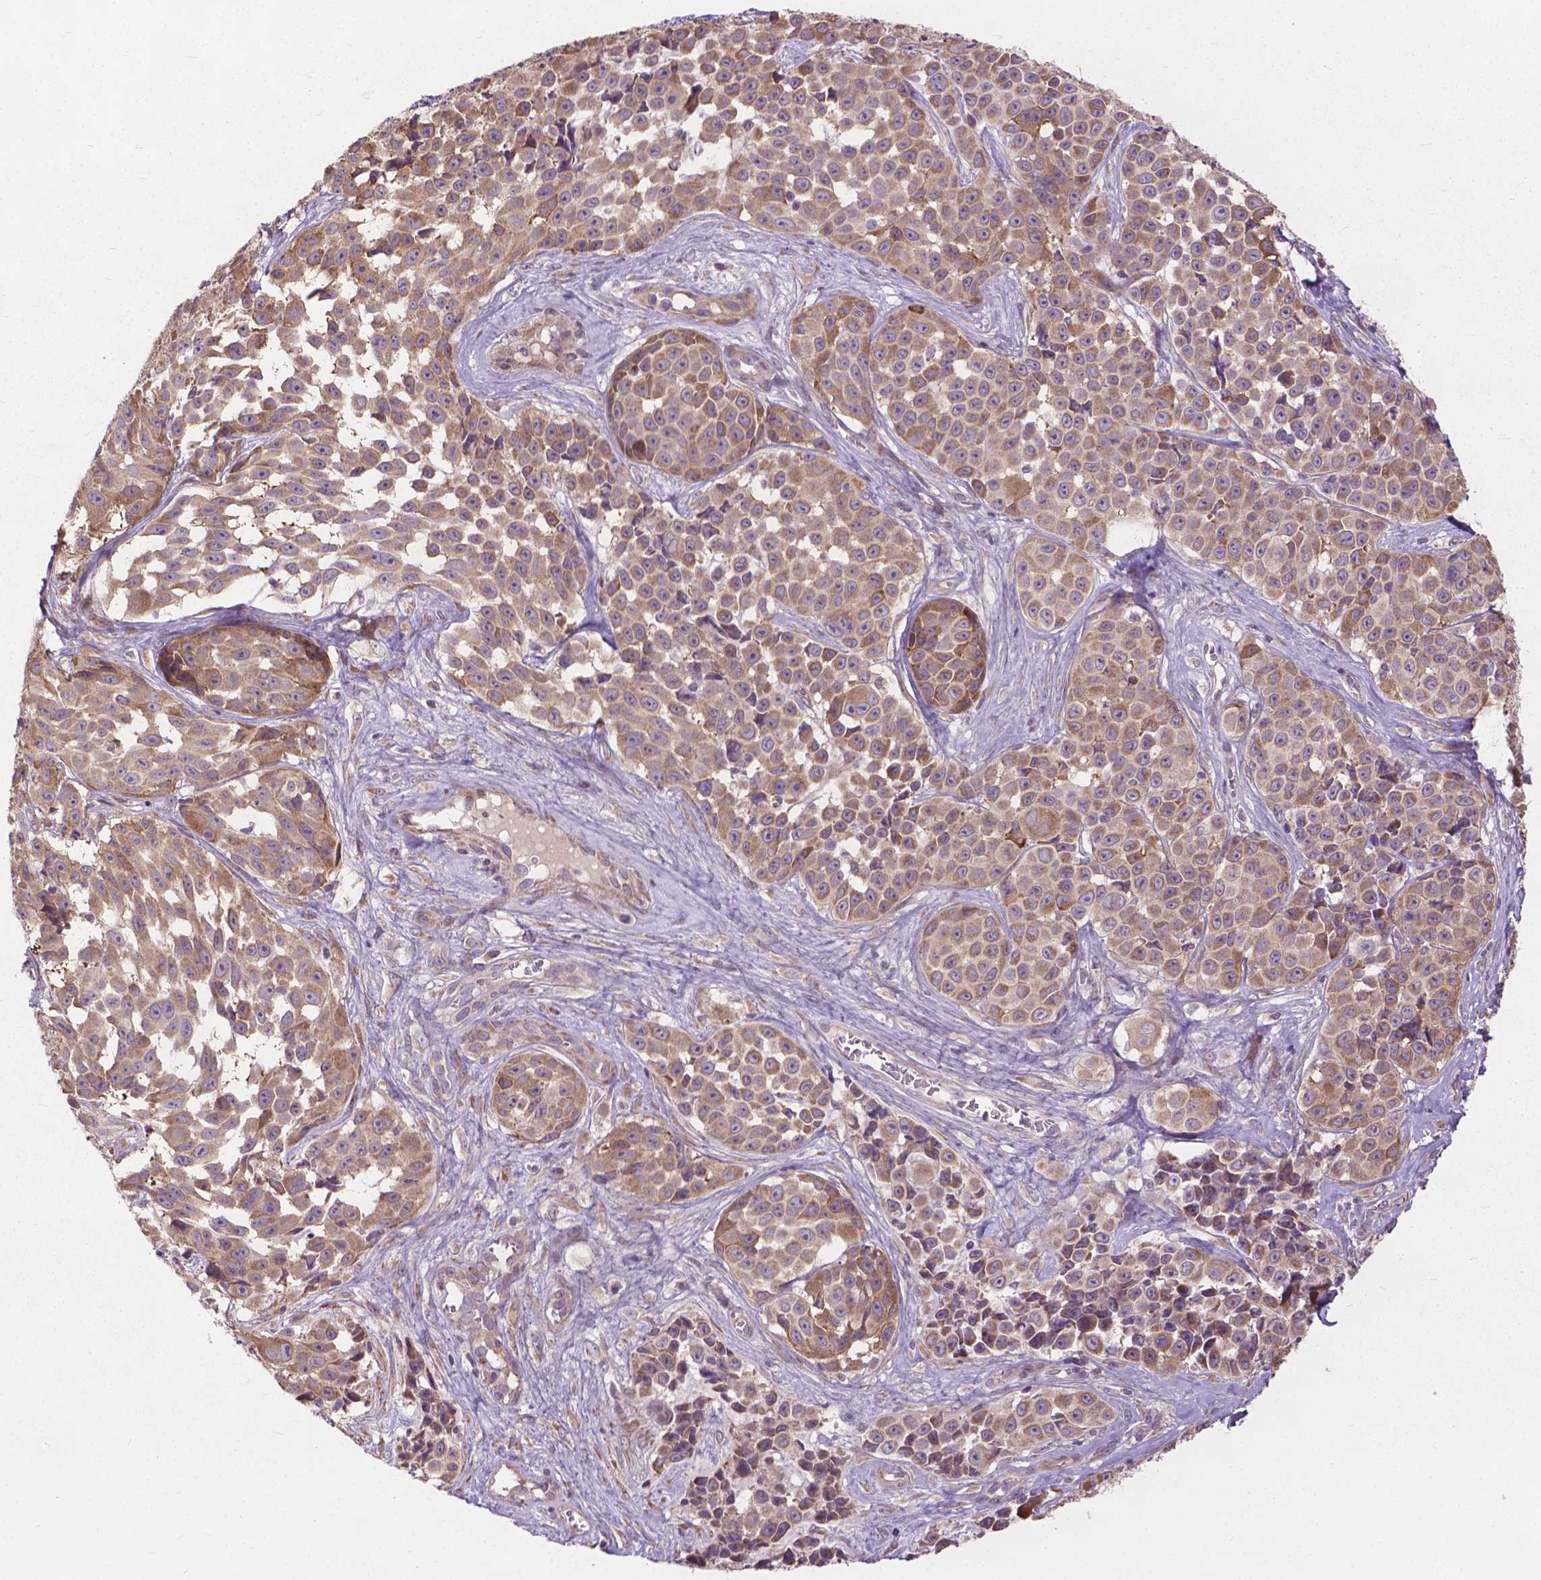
{"staining": {"intensity": "moderate", "quantity": ">75%", "location": "cytoplasmic/membranous"}, "tissue": "melanoma", "cell_type": "Tumor cells", "image_type": "cancer", "snomed": [{"axis": "morphology", "description": "Malignant melanoma, NOS"}, {"axis": "topography", "description": "Skin"}], "caption": "IHC photomicrograph of neoplastic tissue: malignant melanoma stained using immunohistochemistry (IHC) reveals medium levels of moderate protein expression localized specifically in the cytoplasmic/membranous of tumor cells, appearing as a cytoplasmic/membranous brown color.", "gene": "NUDT1", "patient": {"sex": "female", "age": 88}}